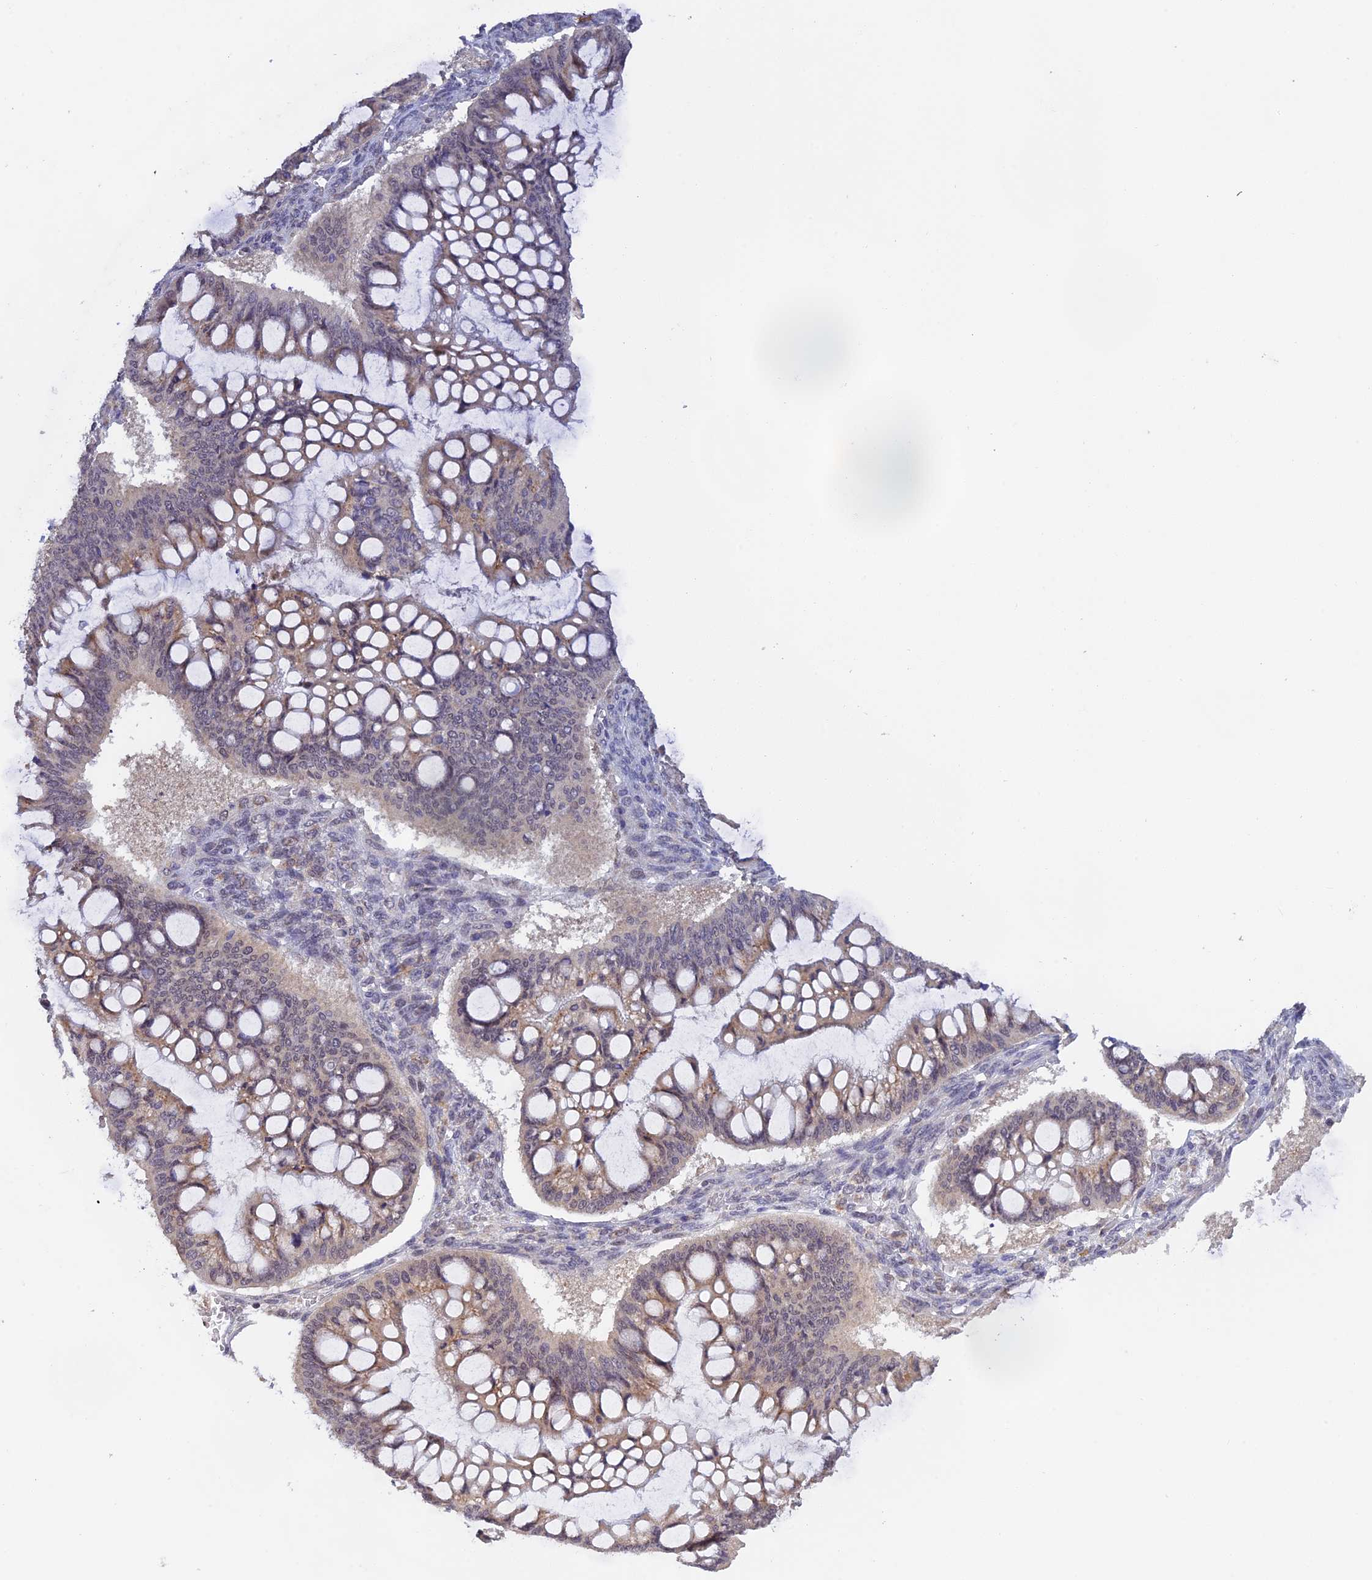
{"staining": {"intensity": "weak", "quantity": "<25%", "location": "cytoplasmic/membranous,nuclear"}, "tissue": "ovarian cancer", "cell_type": "Tumor cells", "image_type": "cancer", "snomed": [{"axis": "morphology", "description": "Cystadenocarcinoma, mucinous, NOS"}, {"axis": "topography", "description": "Ovary"}], "caption": "An immunohistochemistry micrograph of ovarian mucinous cystadenocarcinoma is shown. There is no staining in tumor cells of ovarian mucinous cystadenocarcinoma. (DAB (3,3'-diaminobenzidine) immunohistochemistry with hematoxylin counter stain).", "gene": "PEX16", "patient": {"sex": "female", "age": 73}}